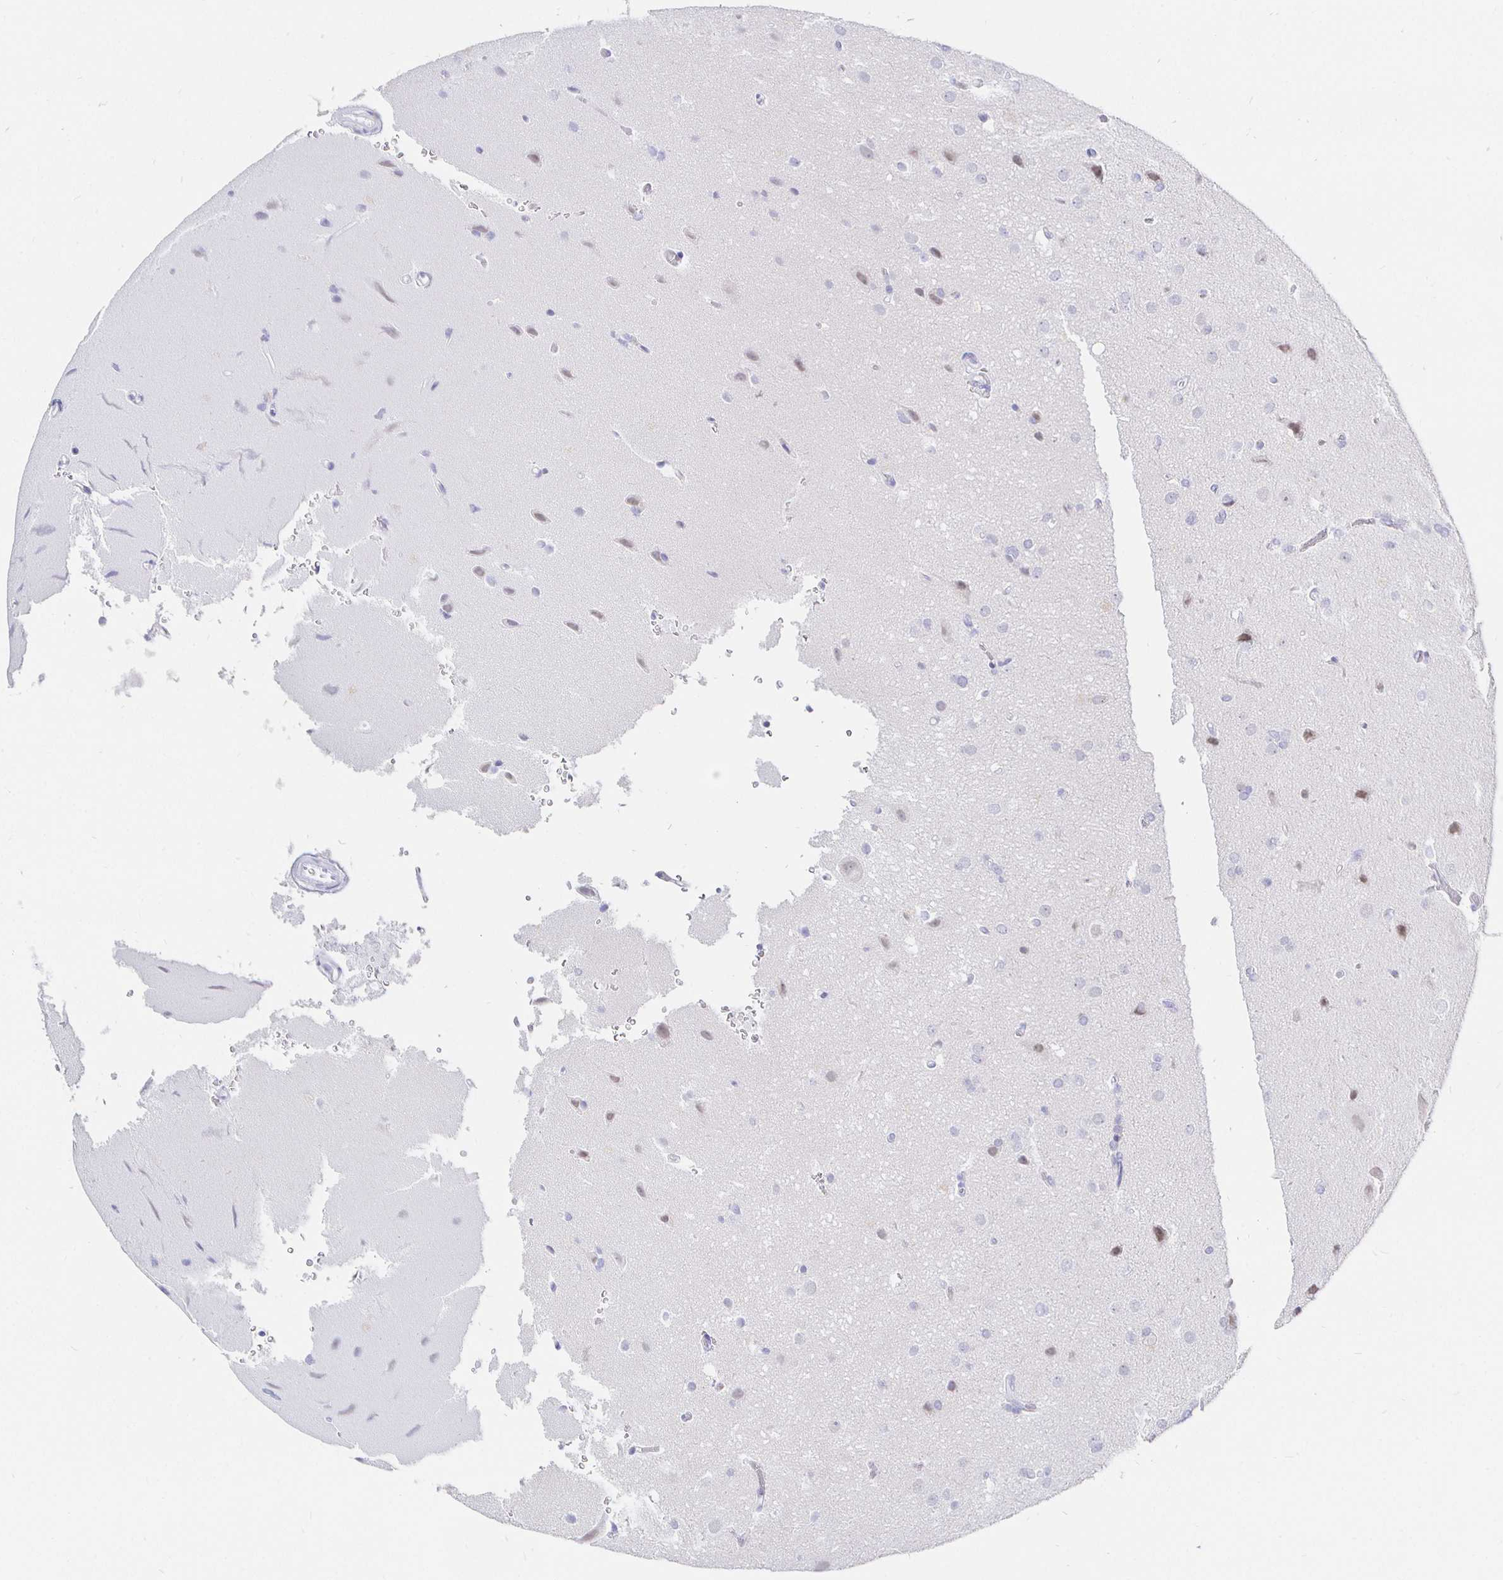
{"staining": {"intensity": "negative", "quantity": "none", "location": "none"}, "tissue": "glioma", "cell_type": "Tumor cells", "image_type": "cancer", "snomed": [{"axis": "morphology", "description": "Glioma, malignant, Low grade"}, {"axis": "topography", "description": "Brain"}], "caption": "DAB (3,3'-diaminobenzidine) immunohistochemical staining of human glioma reveals no significant staining in tumor cells.", "gene": "CR2", "patient": {"sex": "female", "age": 34}}